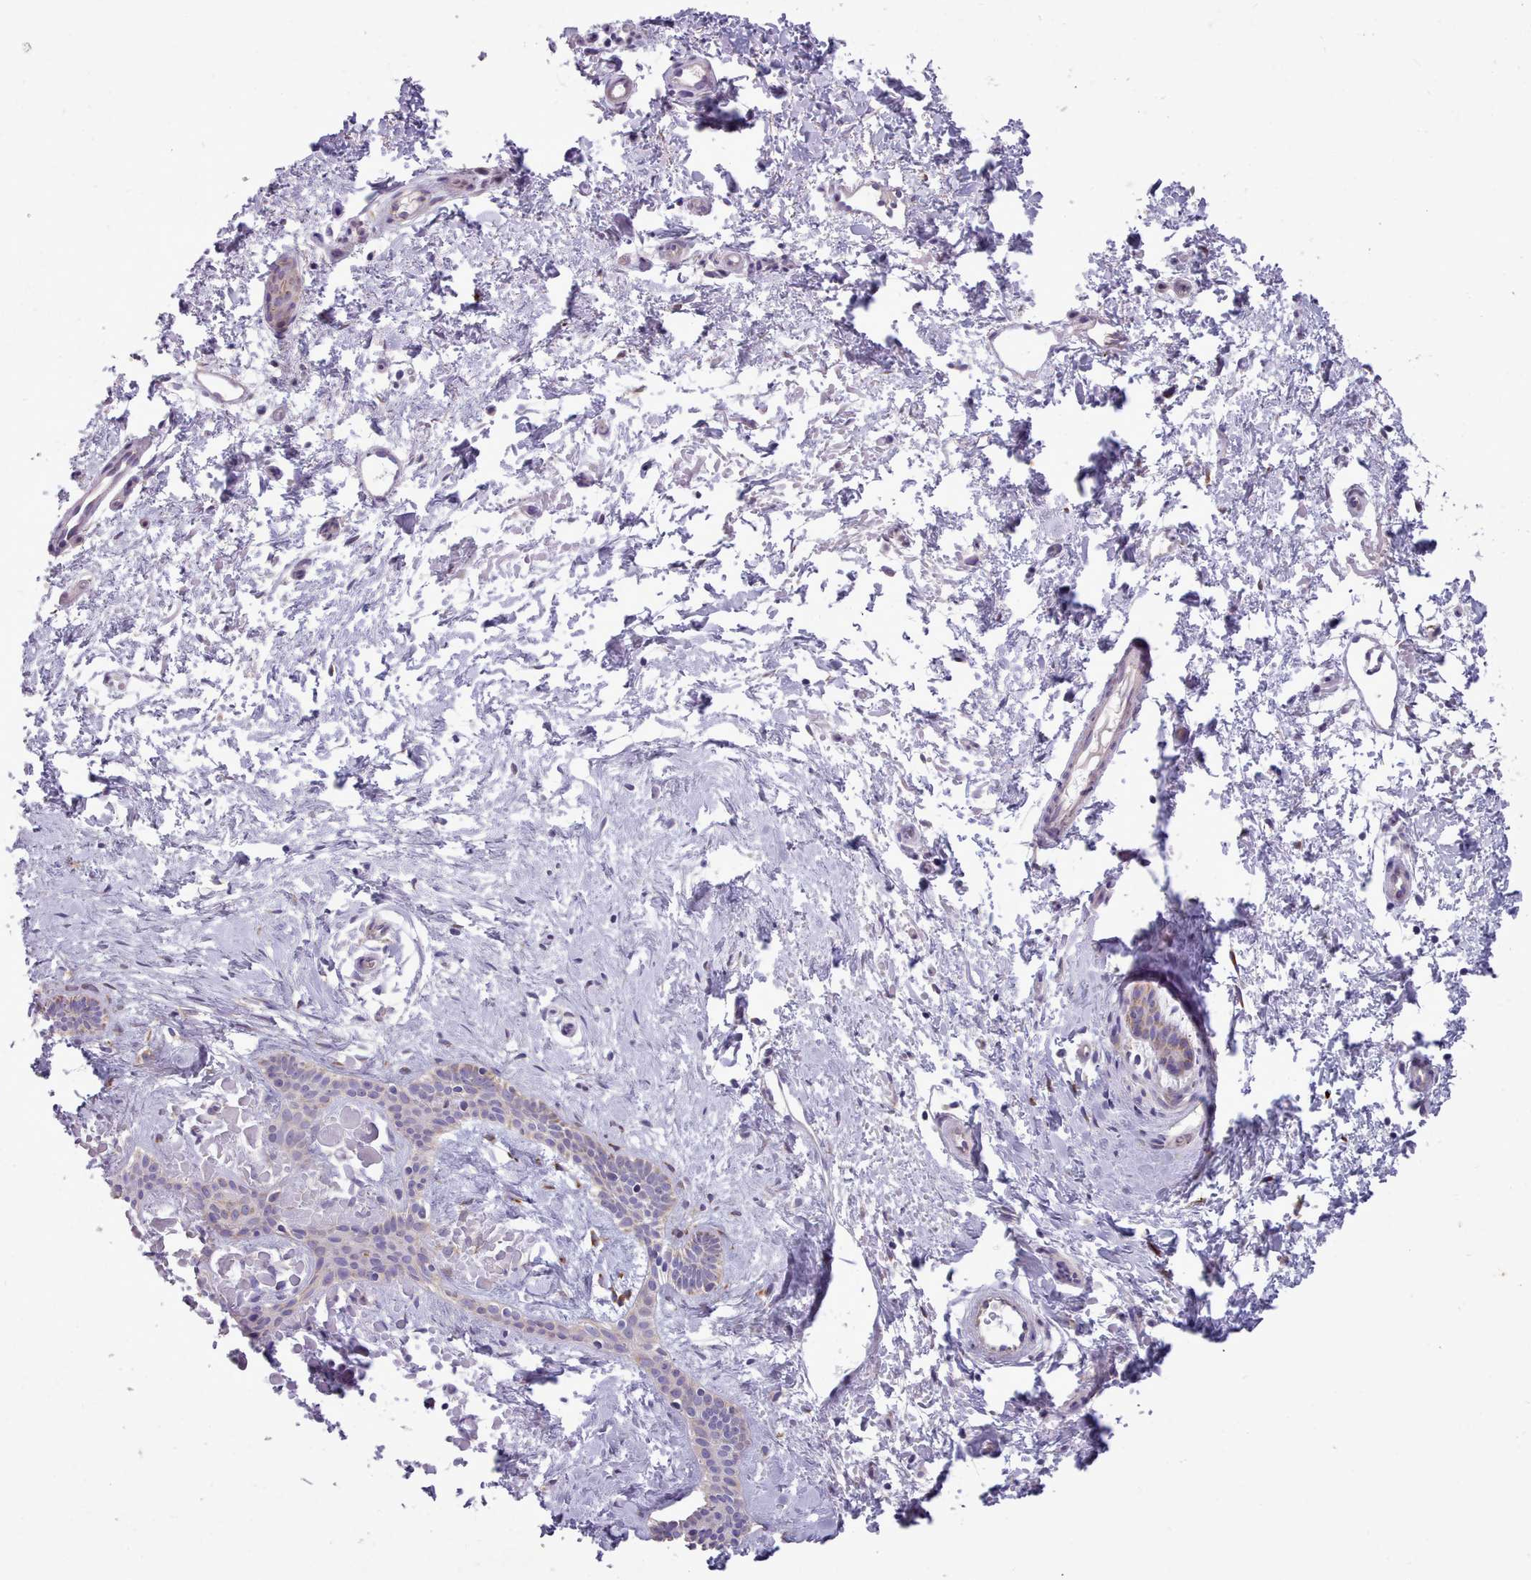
{"staining": {"intensity": "moderate", "quantity": "<25%", "location": "cytoplasmic/membranous"}, "tissue": "skin cancer", "cell_type": "Tumor cells", "image_type": "cancer", "snomed": [{"axis": "morphology", "description": "Basal cell carcinoma"}, {"axis": "topography", "description": "Skin"}], "caption": "High-magnification brightfield microscopy of skin cancer stained with DAB (3,3'-diaminobenzidine) (brown) and counterstained with hematoxylin (blue). tumor cells exhibit moderate cytoplasmic/membranous positivity is identified in approximately<25% of cells.", "gene": "FKBP10", "patient": {"sex": "male", "age": 78}}